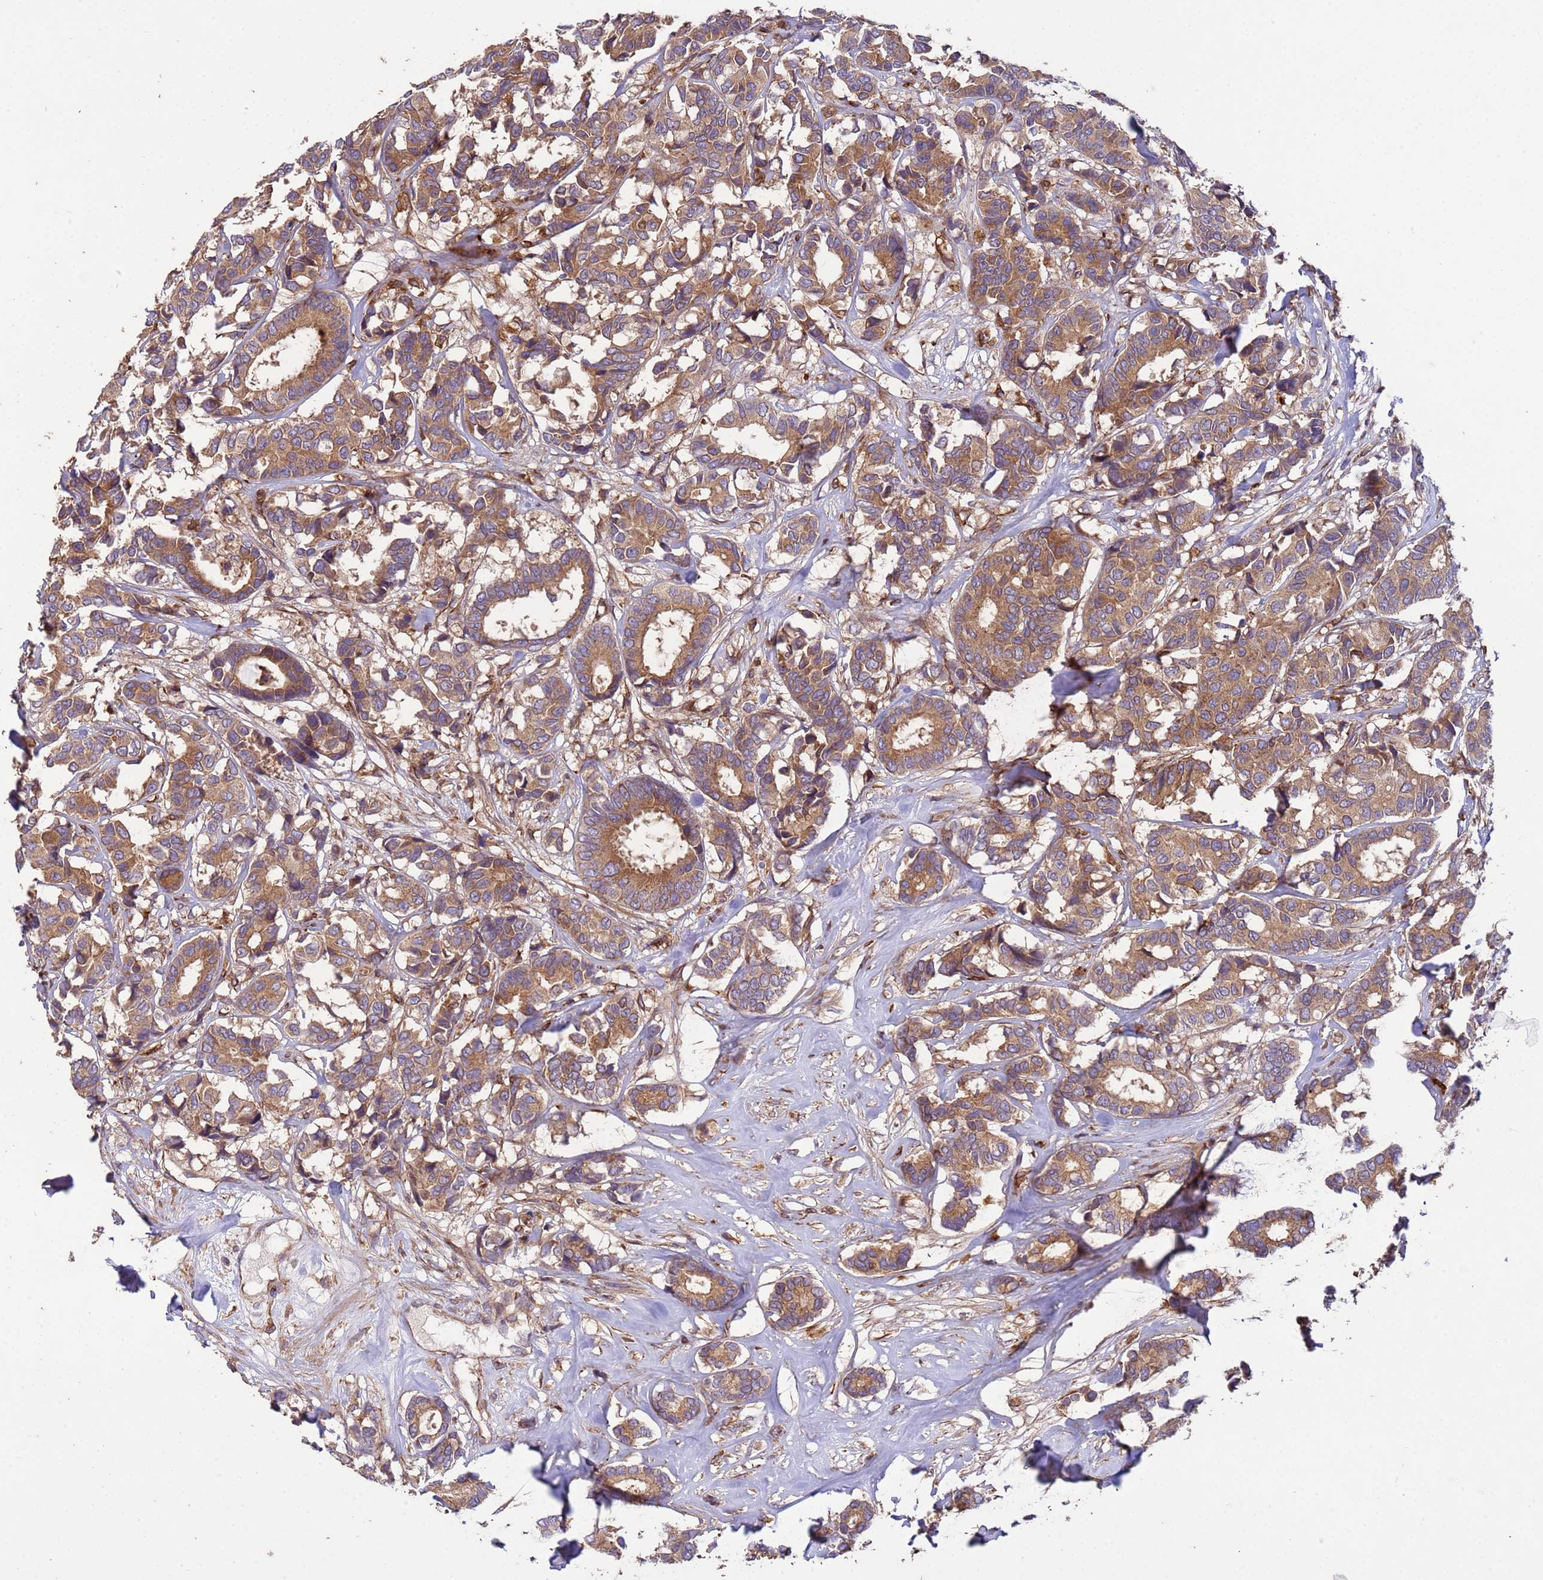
{"staining": {"intensity": "moderate", "quantity": ">75%", "location": "cytoplasmic/membranous"}, "tissue": "breast cancer", "cell_type": "Tumor cells", "image_type": "cancer", "snomed": [{"axis": "morphology", "description": "Normal tissue, NOS"}, {"axis": "morphology", "description": "Duct carcinoma"}, {"axis": "topography", "description": "Breast"}], "caption": "High-magnification brightfield microscopy of infiltrating ductal carcinoma (breast) stained with DAB (brown) and counterstained with hematoxylin (blue). tumor cells exhibit moderate cytoplasmic/membranous staining is present in approximately>75% of cells.", "gene": "RAB10", "patient": {"sex": "female", "age": 87}}